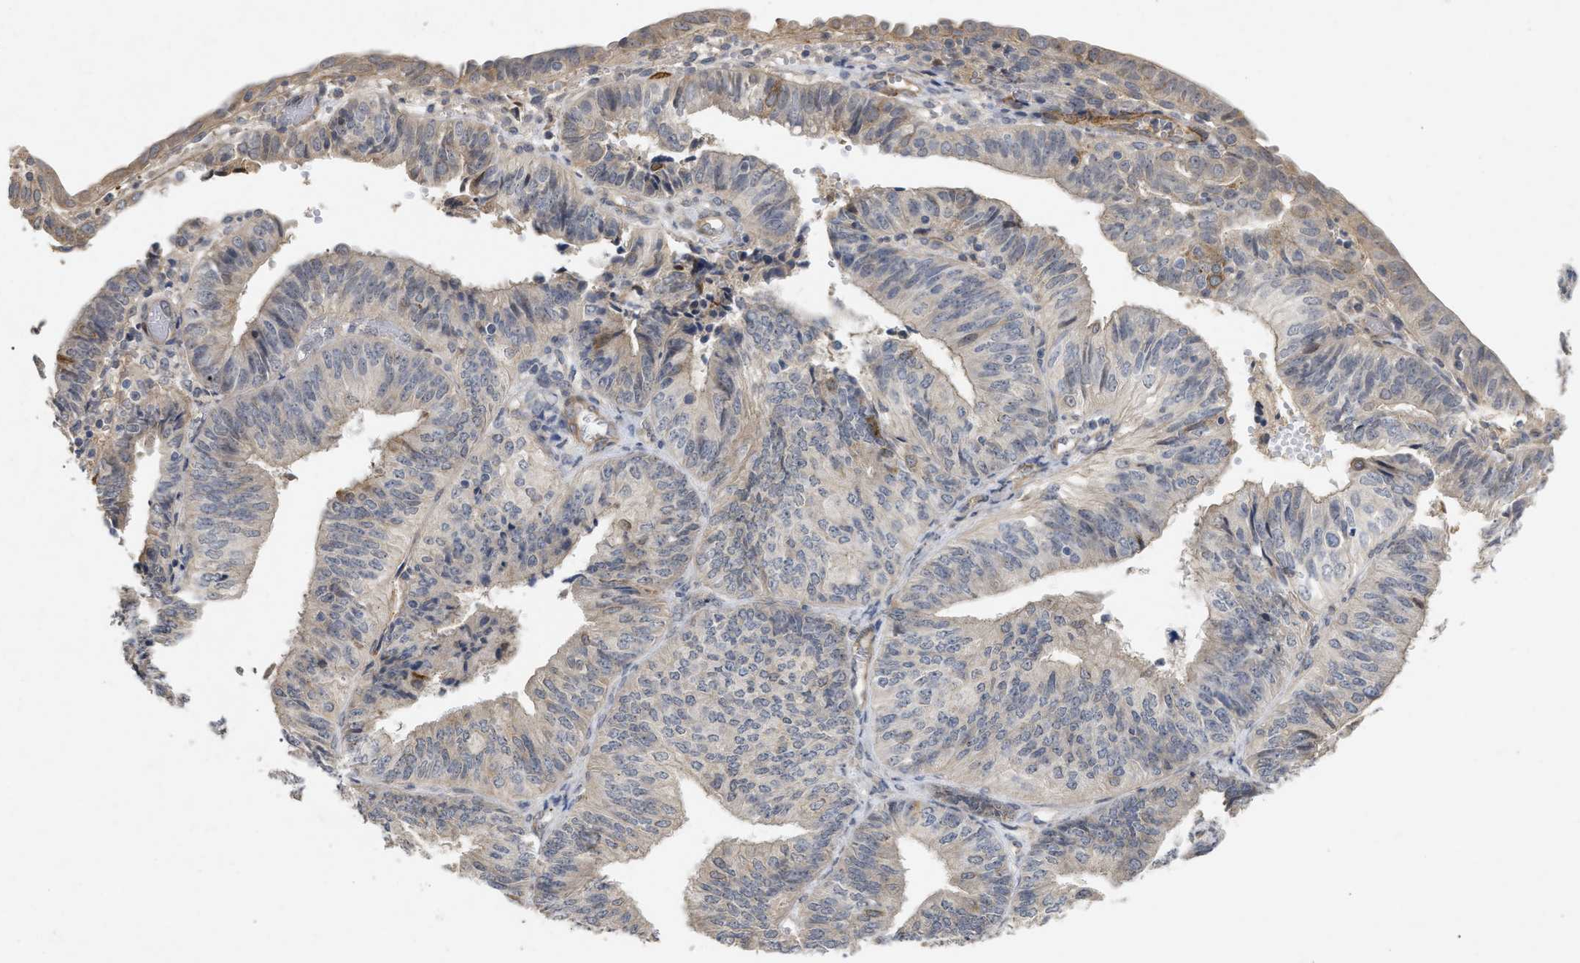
{"staining": {"intensity": "negative", "quantity": "none", "location": "none"}, "tissue": "endometrial cancer", "cell_type": "Tumor cells", "image_type": "cancer", "snomed": [{"axis": "morphology", "description": "Adenocarcinoma, NOS"}, {"axis": "topography", "description": "Endometrium"}], "caption": "A high-resolution photomicrograph shows immunohistochemistry staining of endometrial adenocarcinoma, which reveals no significant staining in tumor cells. (DAB IHC with hematoxylin counter stain).", "gene": "ST6GALNAC6", "patient": {"sex": "female", "age": 58}}